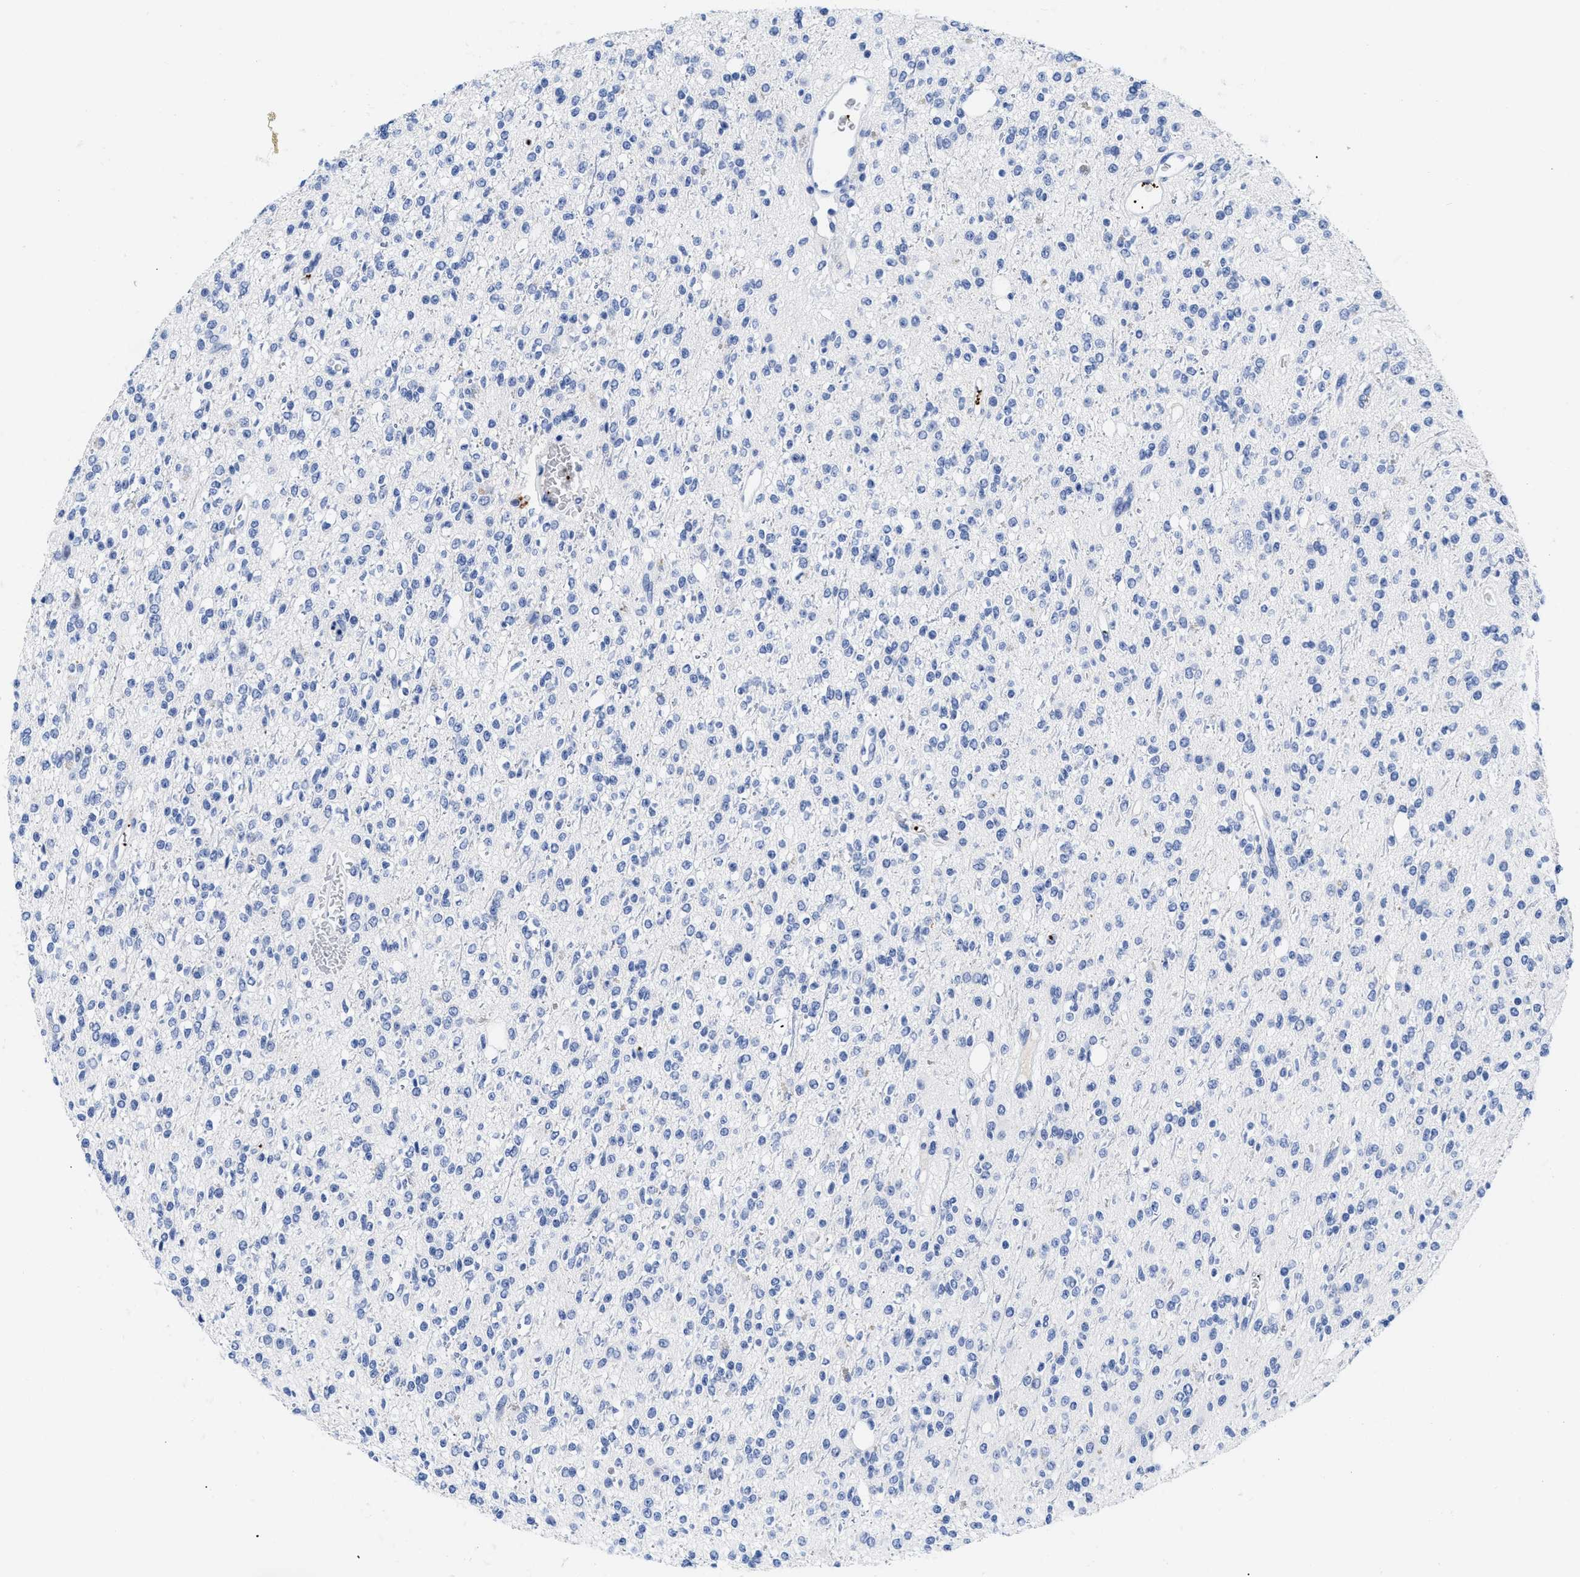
{"staining": {"intensity": "negative", "quantity": "none", "location": "none"}, "tissue": "glioma", "cell_type": "Tumor cells", "image_type": "cancer", "snomed": [{"axis": "morphology", "description": "Glioma, malignant, High grade"}, {"axis": "topography", "description": "Brain"}], "caption": "High magnification brightfield microscopy of glioma stained with DAB (brown) and counterstained with hematoxylin (blue): tumor cells show no significant positivity. The staining is performed using DAB brown chromogen with nuclei counter-stained in using hematoxylin.", "gene": "TREML1", "patient": {"sex": "male", "age": 34}}